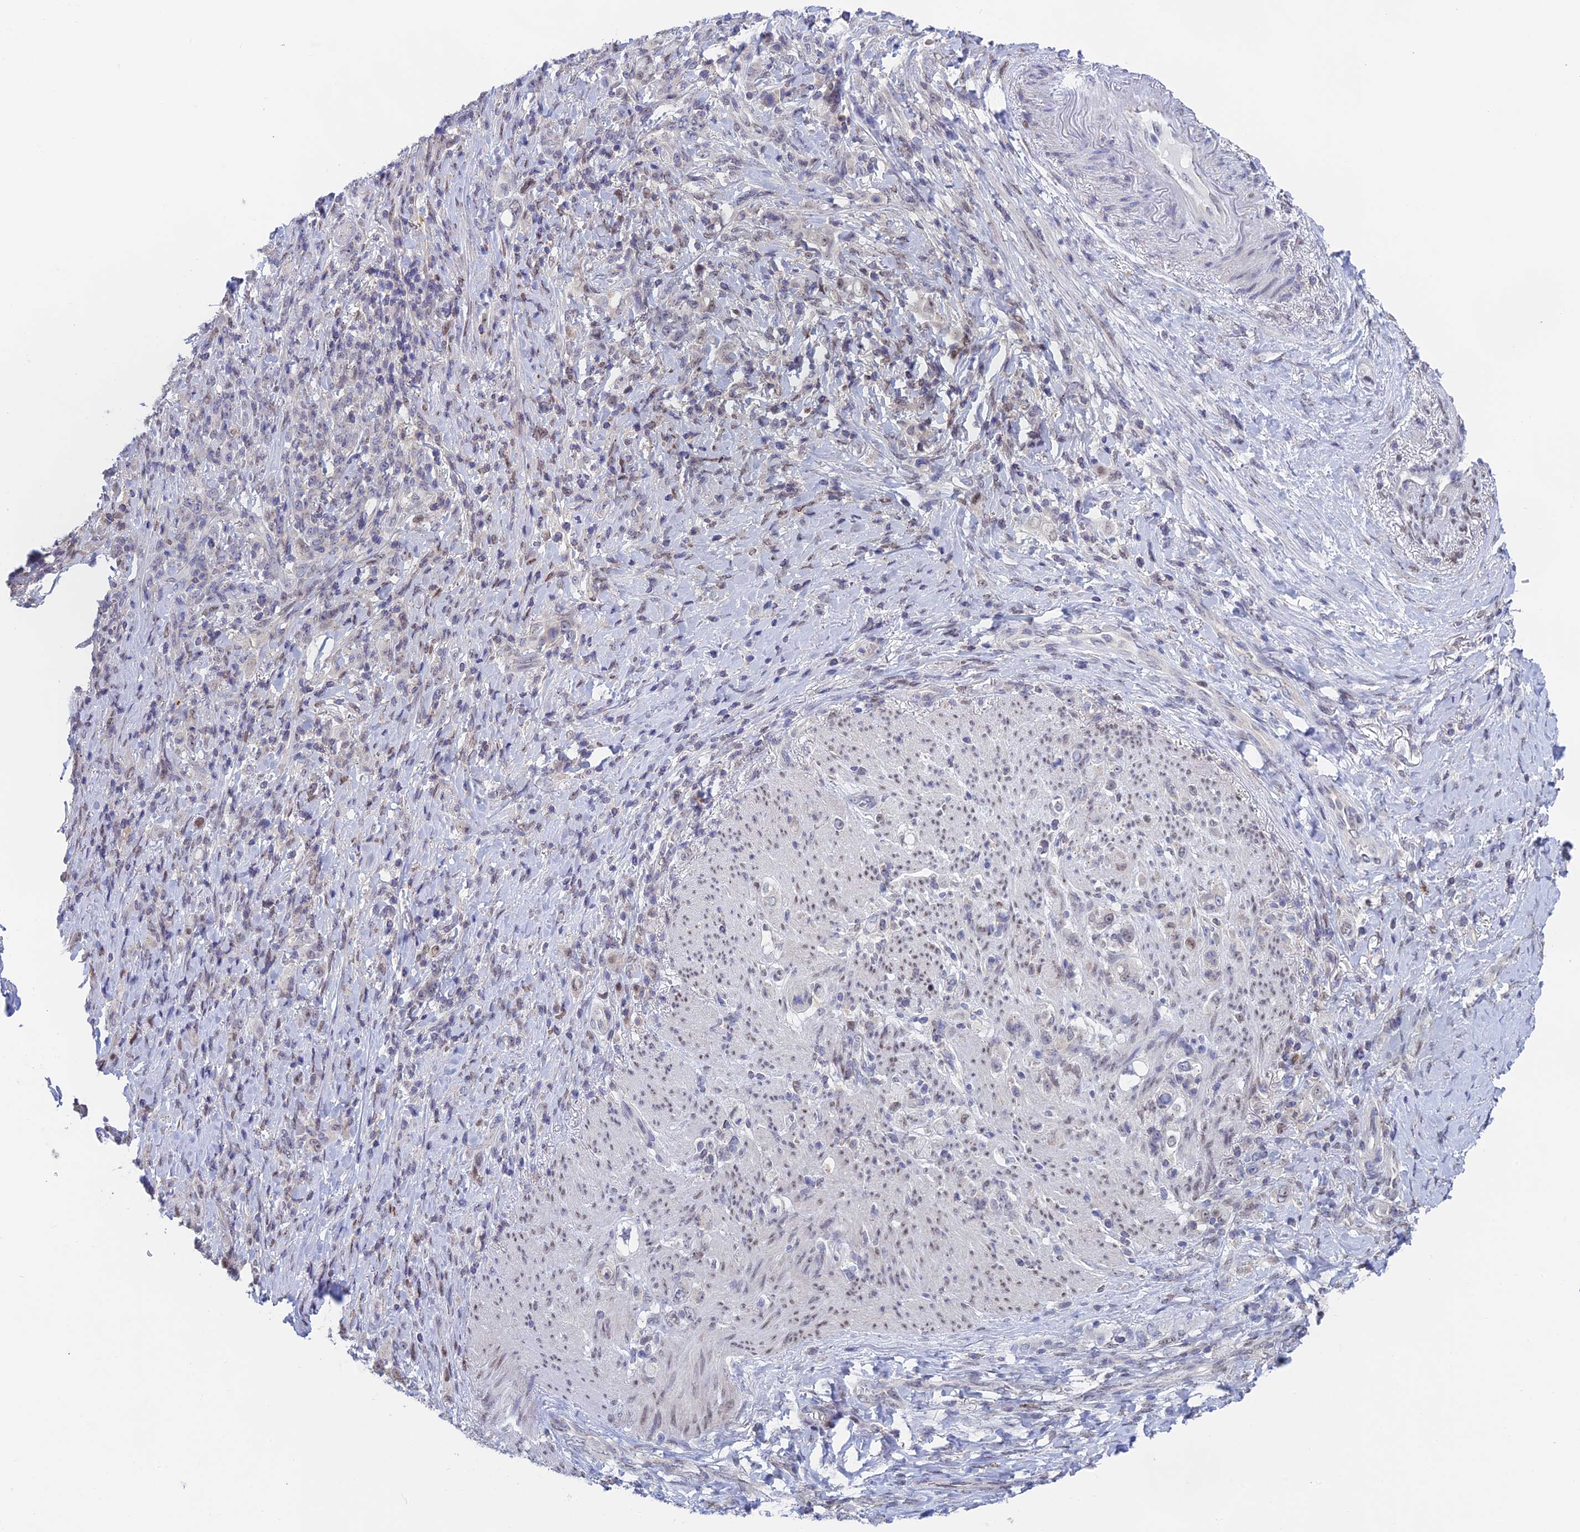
{"staining": {"intensity": "negative", "quantity": "none", "location": "none"}, "tissue": "stomach cancer", "cell_type": "Tumor cells", "image_type": "cancer", "snomed": [{"axis": "morphology", "description": "Normal tissue, NOS"}, {"axis": "morphology", "description": "Adenocarcinoma, NOS"}, {"axis": "topography", "description": "Stomach"}], "caption": "Immunohistochemistry image of human stomach cancer stained for a protein (brown), which exhibits no positivity in tumor cells.", "gene": "MRPL17", "patient": {"sex": "female", "age": 79}}